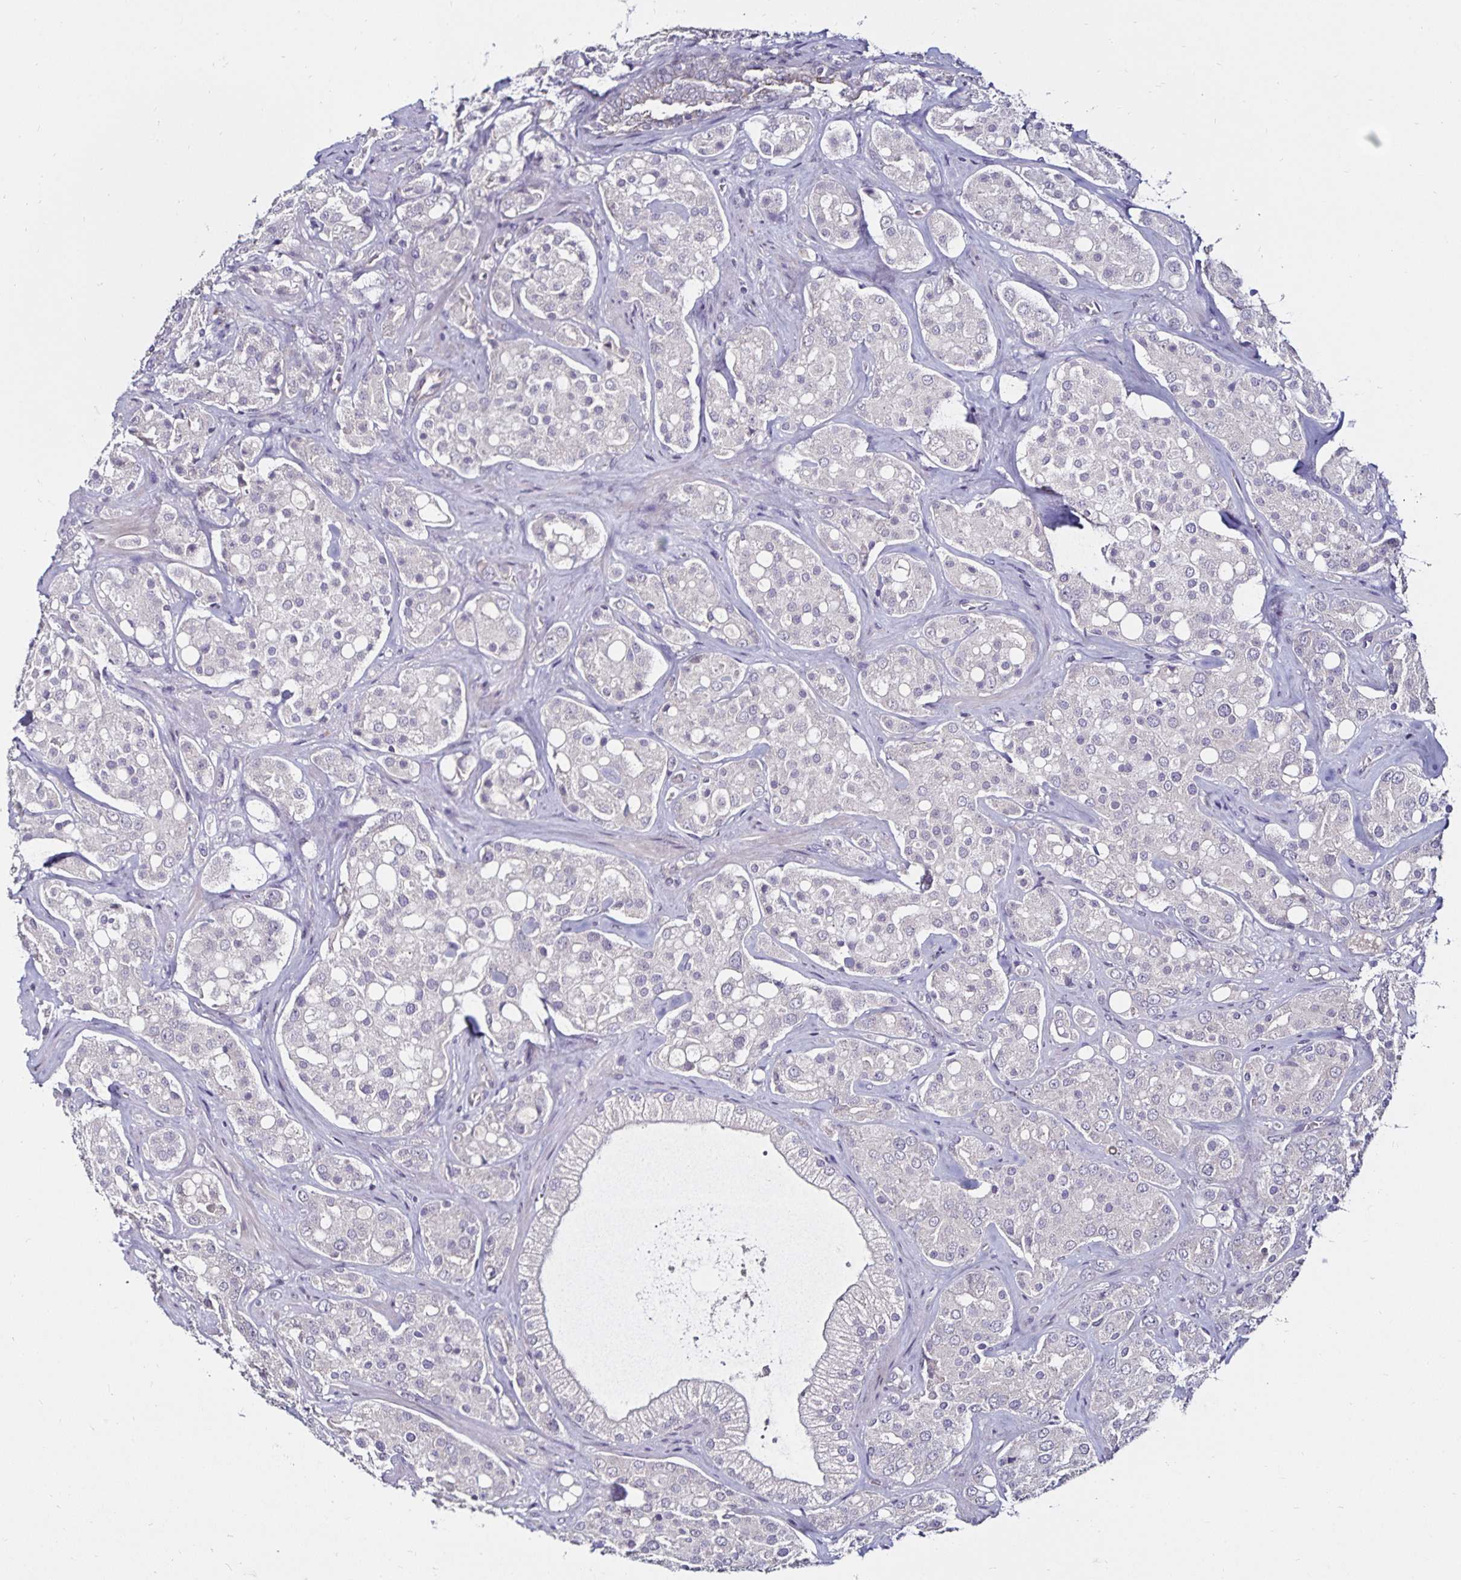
{"staining": {"intensity": "negative", "quantity": "none", "location": "none"}, "tissue": "prostate cancer", "cell_type": "Tumor cells", "image_type": "cancer", "snomed": [{"axis": "morphology", "description": "Adenocarcinoma, High grade"}, {"axis": "topography", "description": "Prostate"}], "caption": "A high-resolution histopathology image shows immunohistochemistry (IHC) staining of prostate high-grade adenocarcinoma, which reveals no significant staining in tumor cells.", "gene": "ACSL5", "patient": {"sex": "male", "age": 67}}